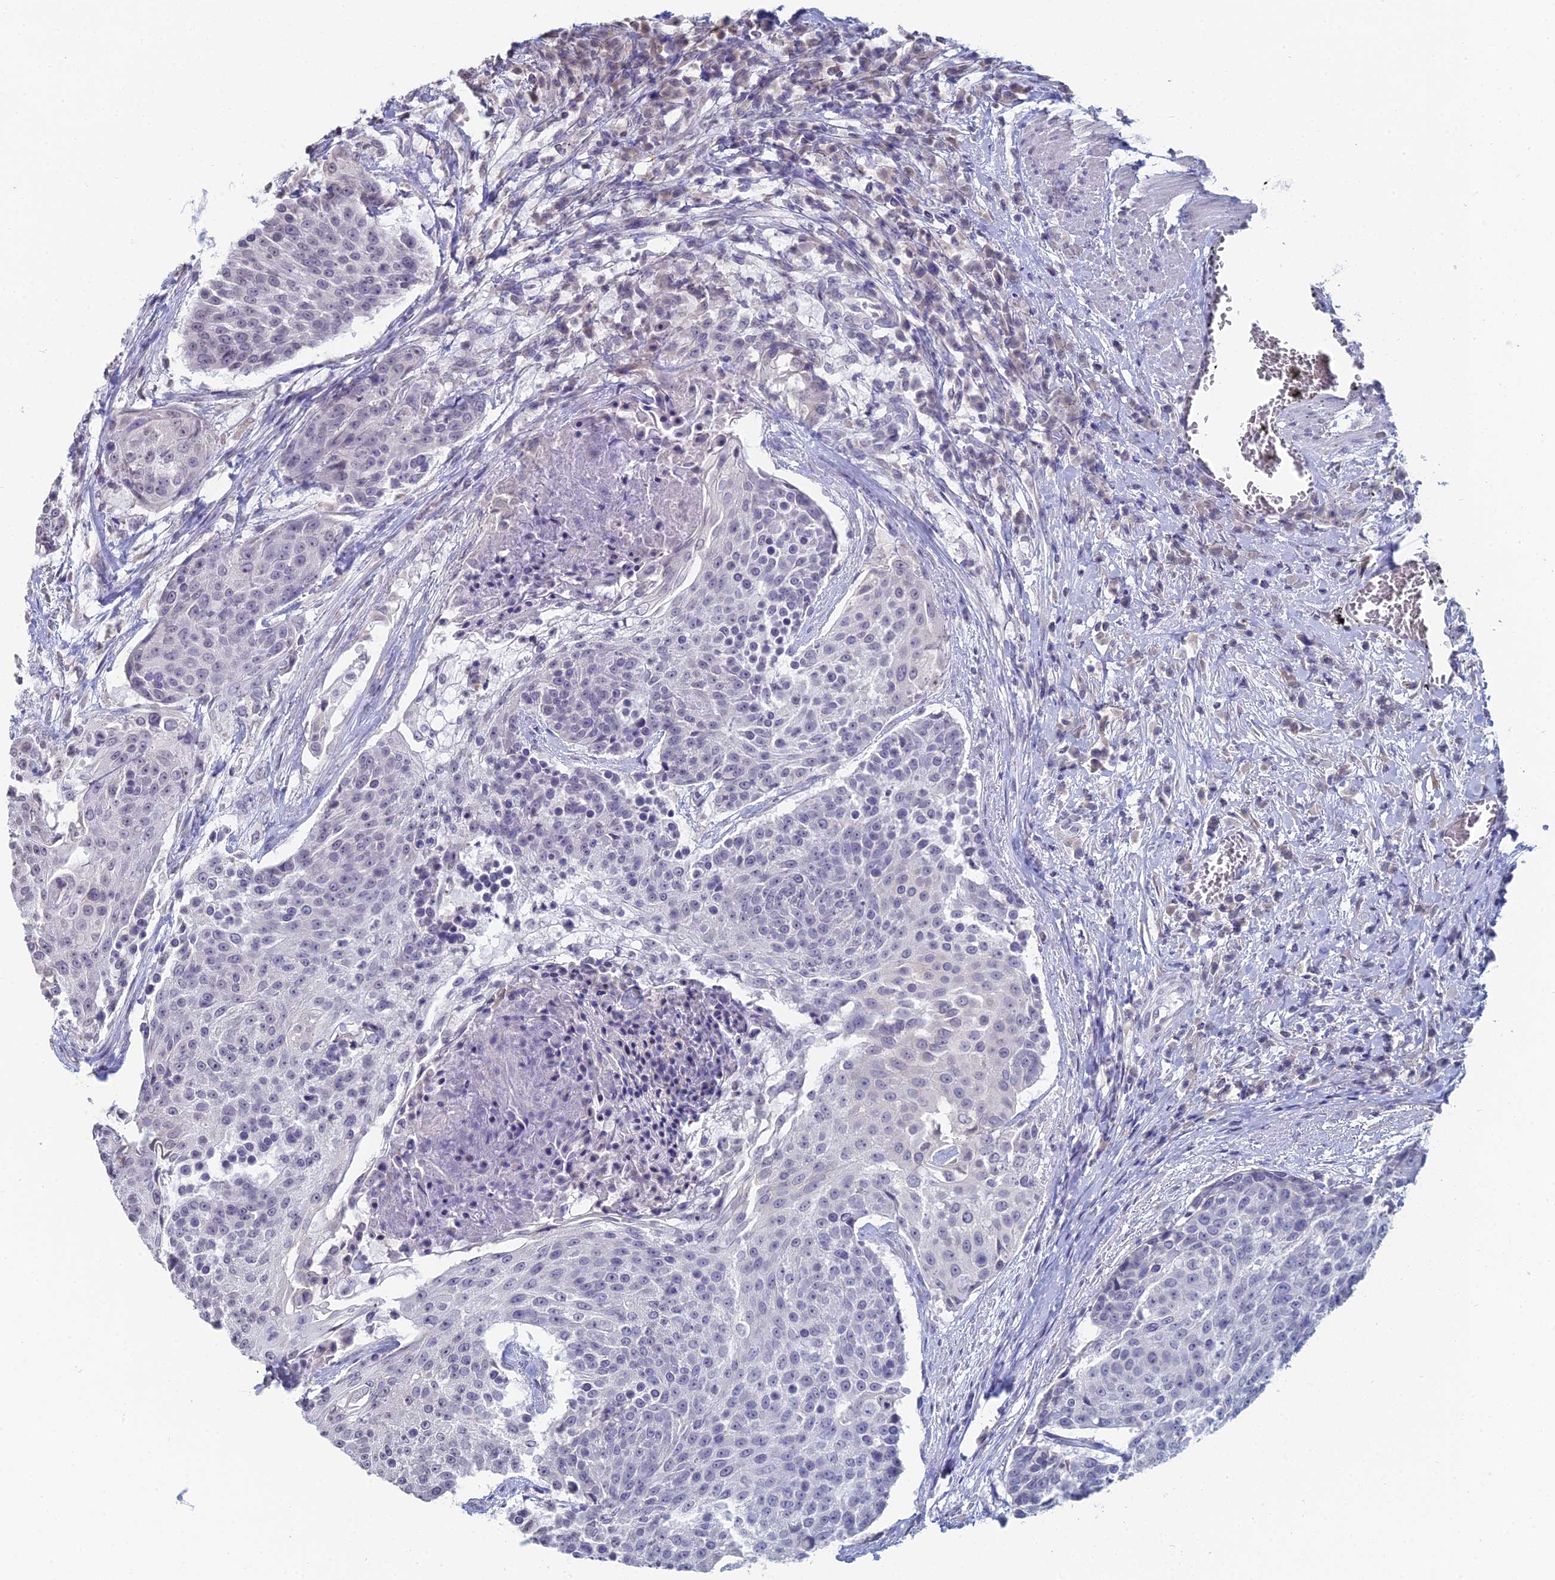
{"staining": {"intensity": "negative", "quantity": "none", "location": "none"}, "tissue": "urothelial cancer", "cell_type": "Tumor cells", "image_type": "cancer", "snomed": [{"axis": "morphology", "description": "Urothelial carcinoma, High grade"}, {"axis": "topography", "description": "Urinary bladder"}], "caption": "This is an immunohistochemistry (IHC) histopathology image of human urothelial carcinoma (high-grade). There is no positivity in tumor cells.", "gene": "PRR22", "patient": {"sex": "female", "age": 63}}